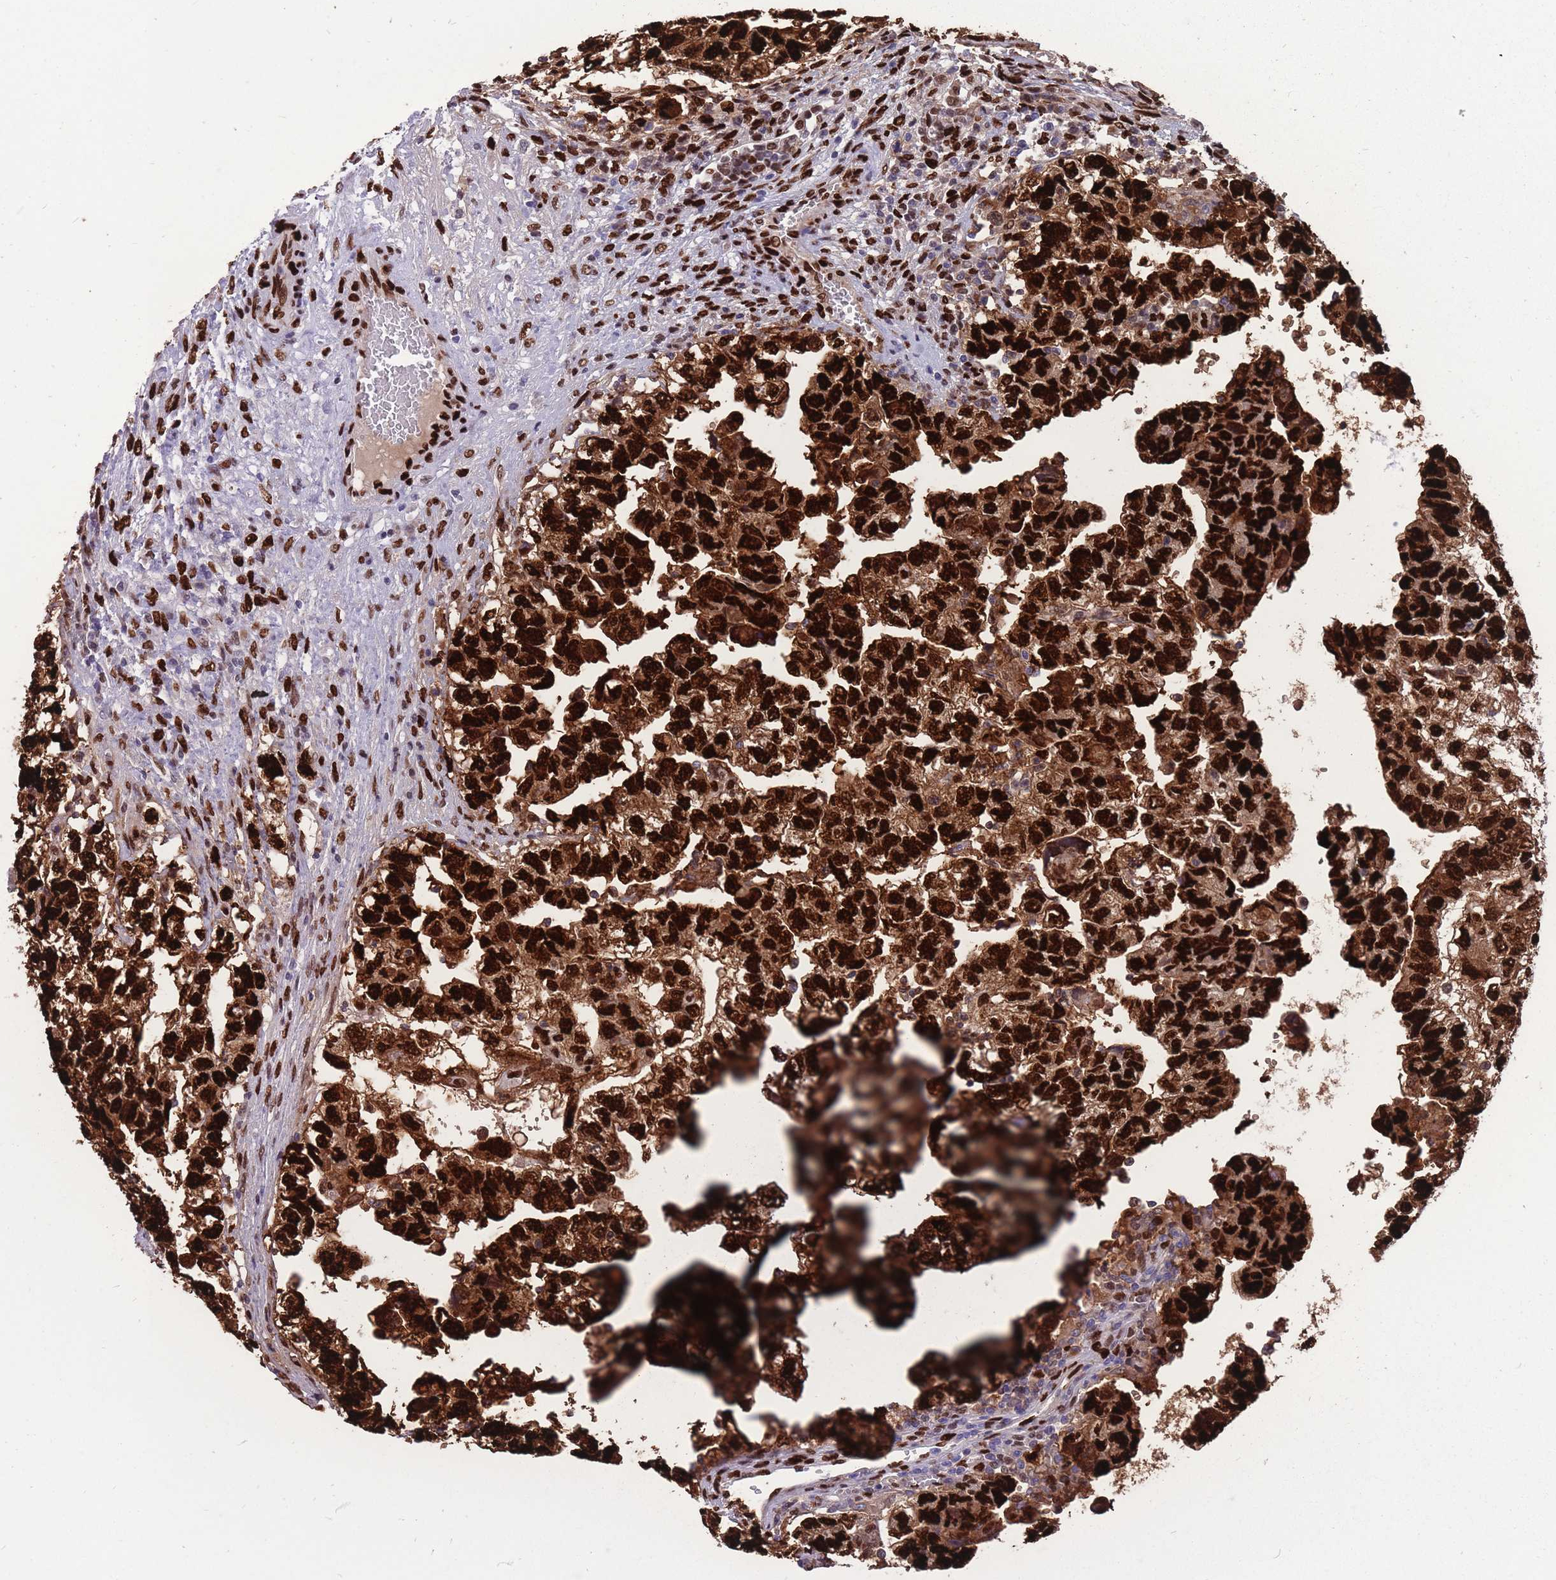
{"staining": {"intensity": "strong", "quantity": ">75%", "location": "cytoplasmic/membranous,nuclear"}, "tissue": "testis cancer", "cell_type": "Tumor cells", "image_type": "cancer", "snomed": [{"axis": "morphology", "description": "Carcinoma, Embryonal, NOS"}, {"axis": "topography", "description": "Testis"}], "caption": "About >75% of tumor cells in human testis cancer display strong cytoplasmic/membranous and nuclear protein staining as visualized by brown immunohistochemical staining.", "gene": "NASP", "patient": {"sex": "male", "age": 36}}